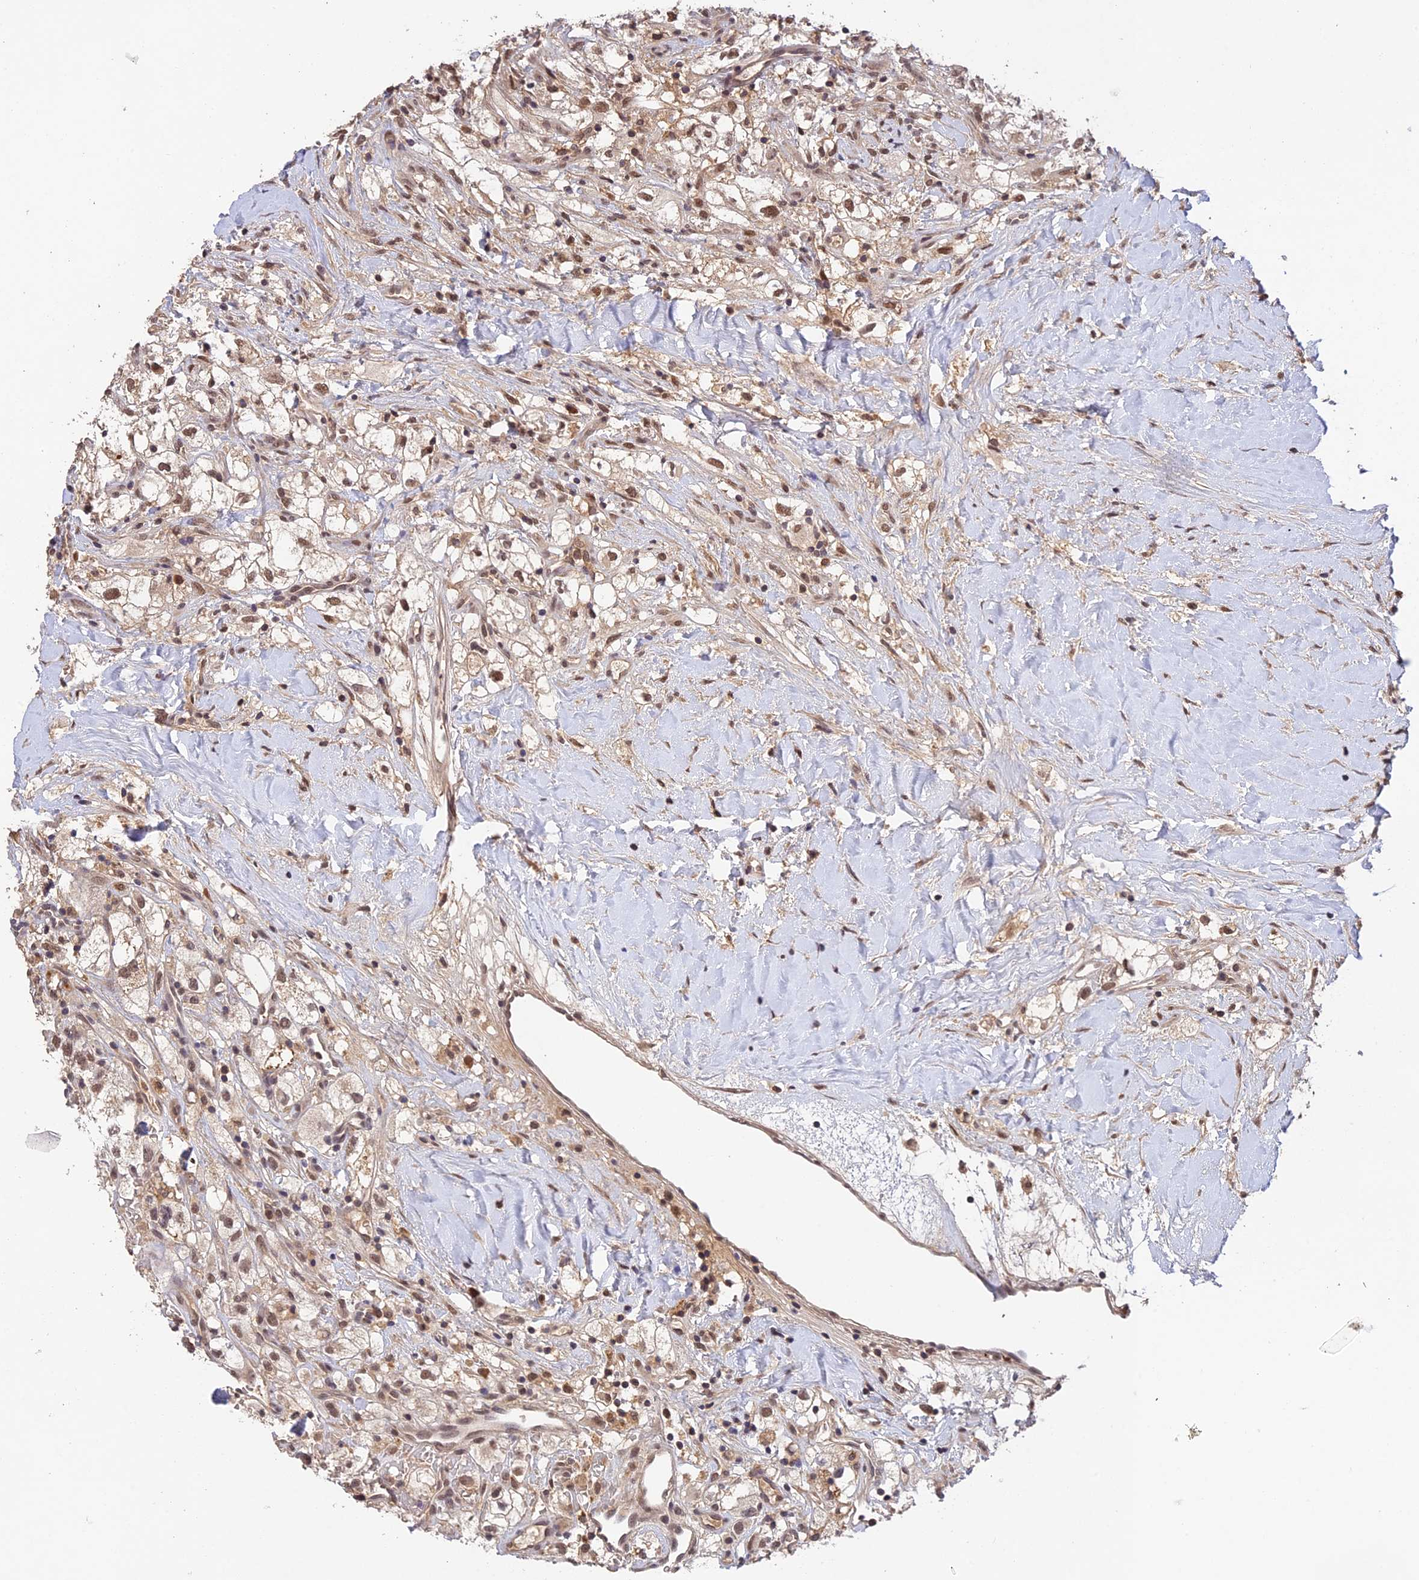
{"staining": {"intensity": "moderate", "quantity": ">75%", "location": "nuclear"}, "tissue": "renal cancer", "cell_type": "Tumor cells", "image_type": "cancer", "snomed": [{"axis": "morphology", "description": "Adenocarcinoma, NOS"}, {"axis": "topography", "description": "Kidney"}], "caption": "Moderate nuclear expression is identified in about >75% of tumor cells in renal cancer (adenocarcinoma). (DAB (3,3'-diaminobenzidine) IHC, brown staining for protein, blue staining for nuclei).", "gene": "ZNF436", "patient": {"sex": "male", "age": 59}}